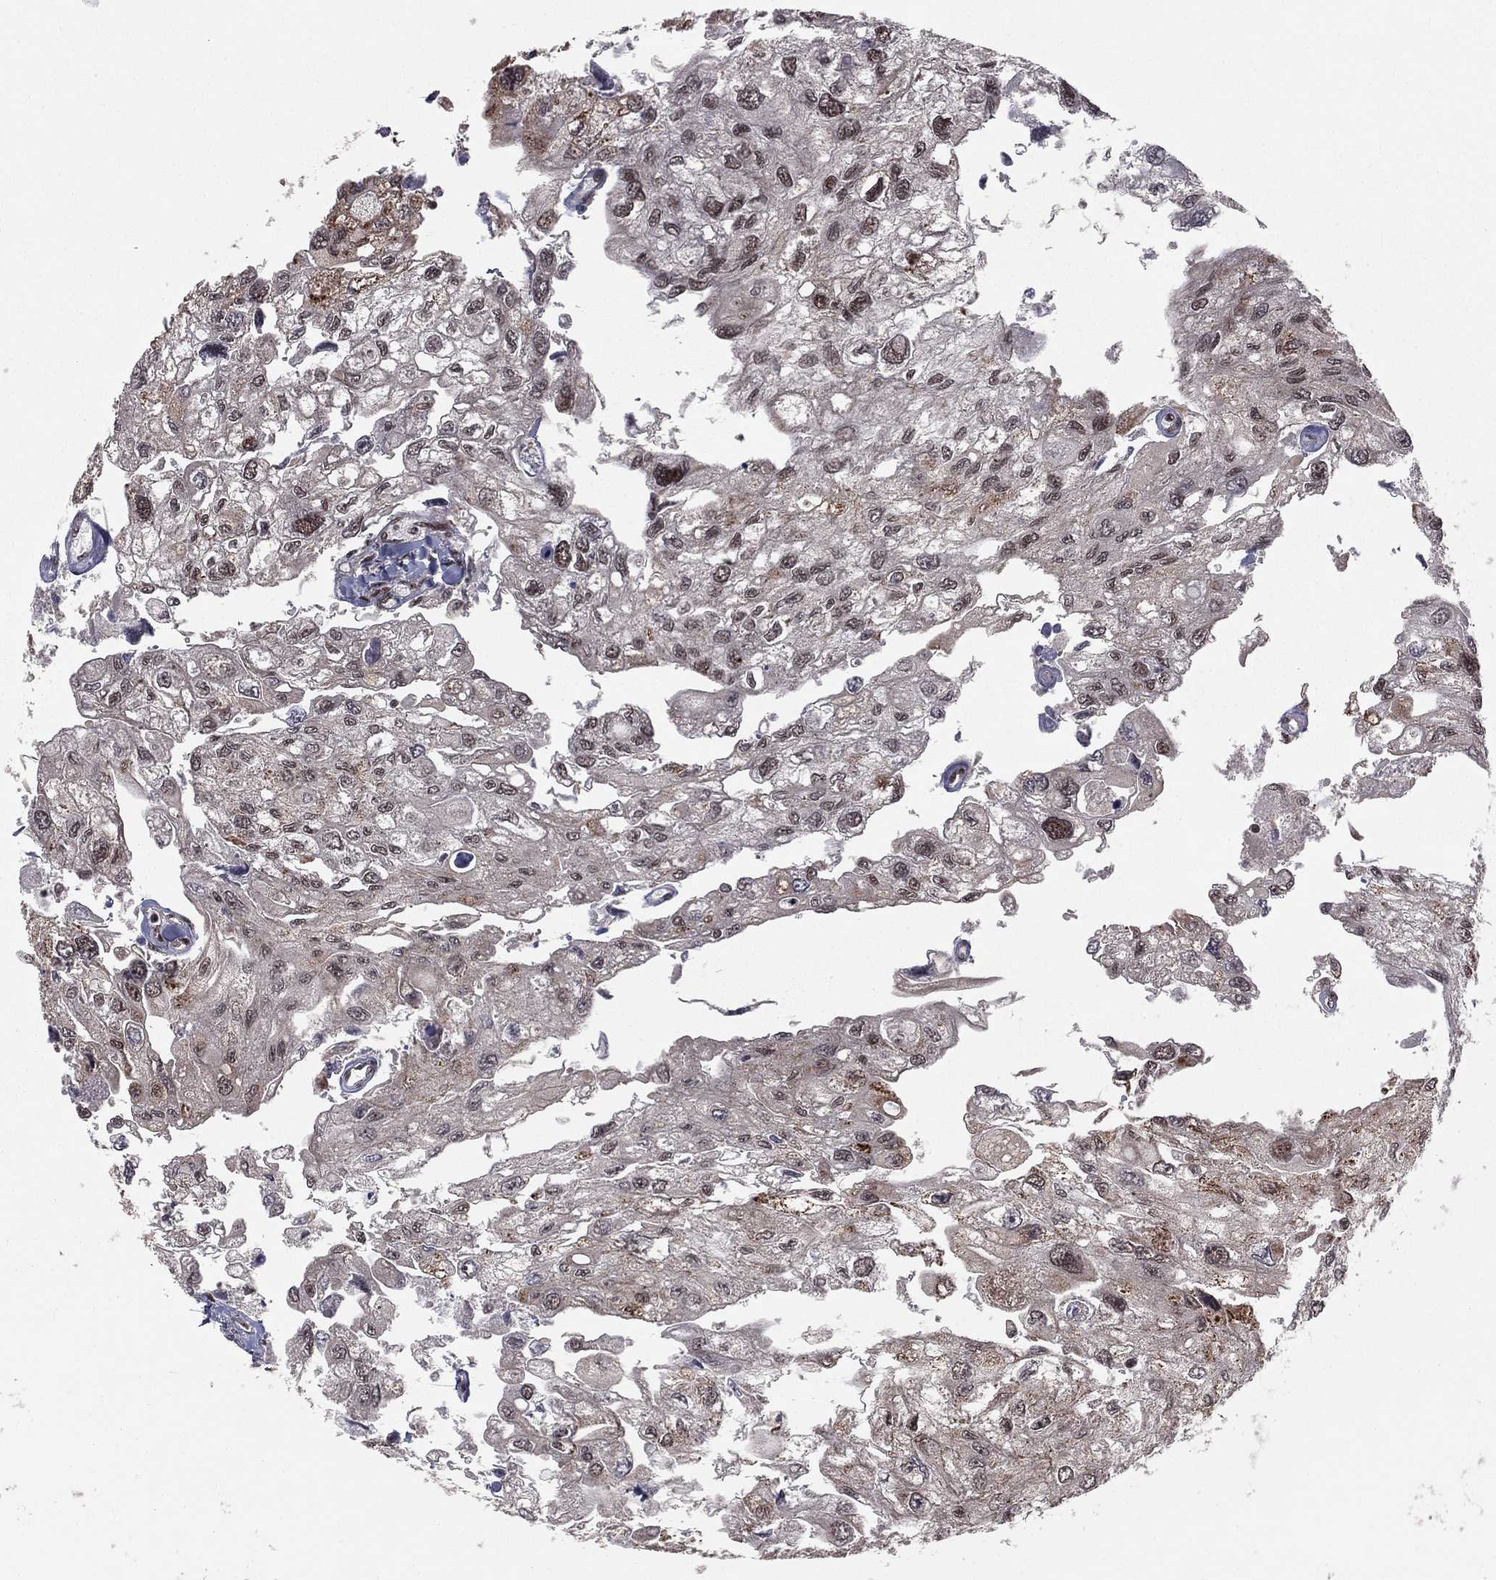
{"staining": {"intensity": "strong", "quantity": "<25%", "location": "nuclear"}, "tissue": "urothelial cancer", "cell_type": "Tumor cells", "image_type": "cancer", "snomed": [{"axis": "morphology", "description": "Urothelial carcinoma, High grade"}, {"axis": "topography", "description": "Urinary bladder"}], "caption": "This is an image of immunohistochemistry (IHC) staining of urothelial cancer, which shows strong positivity in the nuclear of tumor cells.", "gene": "NFYB", "patient": {"sex": "male", "age": 59}}